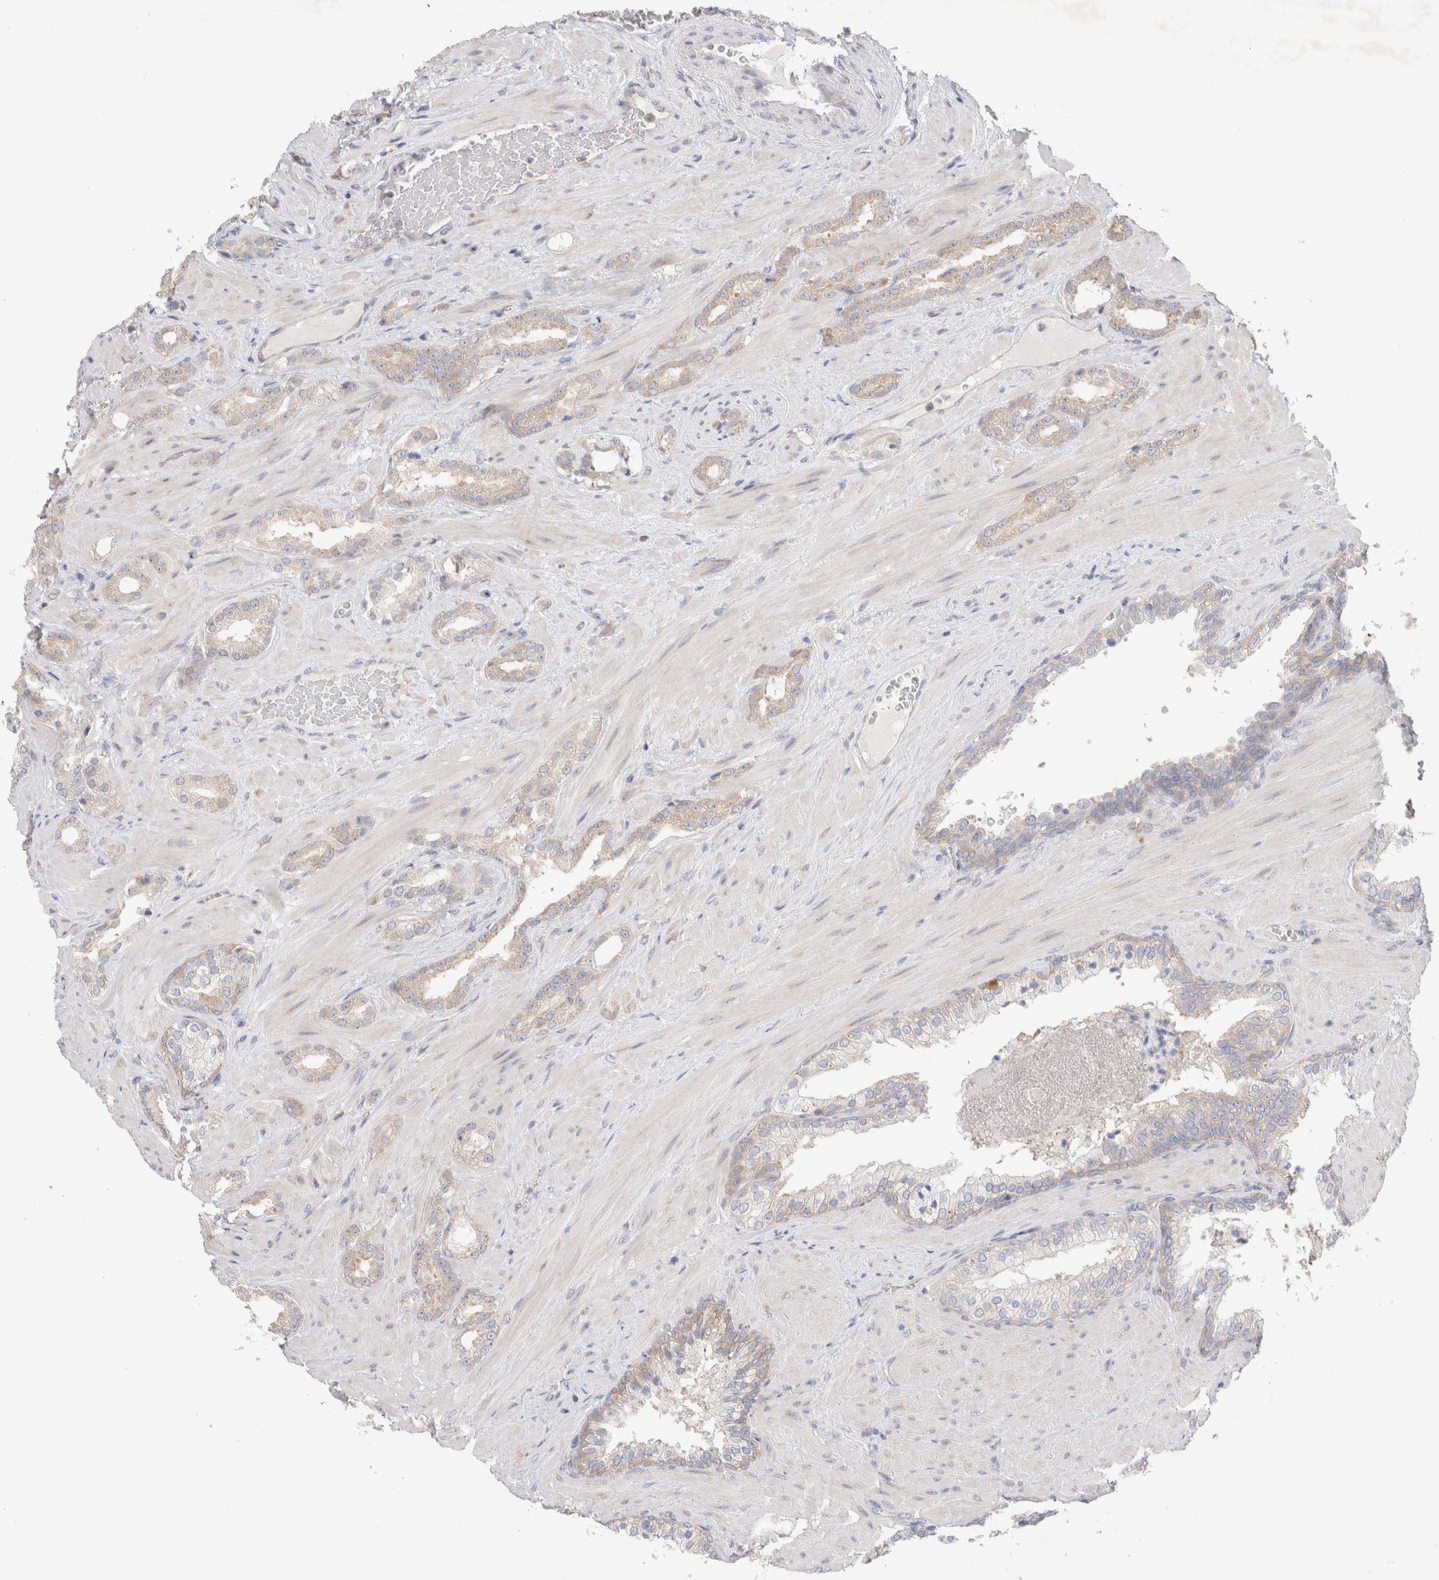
{"staining": {"intensity": "weak", "quantity": "<25%", "location": "cytoplasmic/membranous"}, "tissue": "prostate cancer", "cell_type": "Tumor cells", "image_type": "cancer", "snomed": [{"axis": "morphology", "description": "Adenocarcinoma, High grade"}, {"axis": "topography", "description": "Prostate"}], "caption": "Human prostate cancer (adenocarcinoma (high-grade)) stained for a protein using IHC demonstrates no staining in tumor cells.", "gene": "ZNF23", "patient": {"sex": "male", "age": 64}}